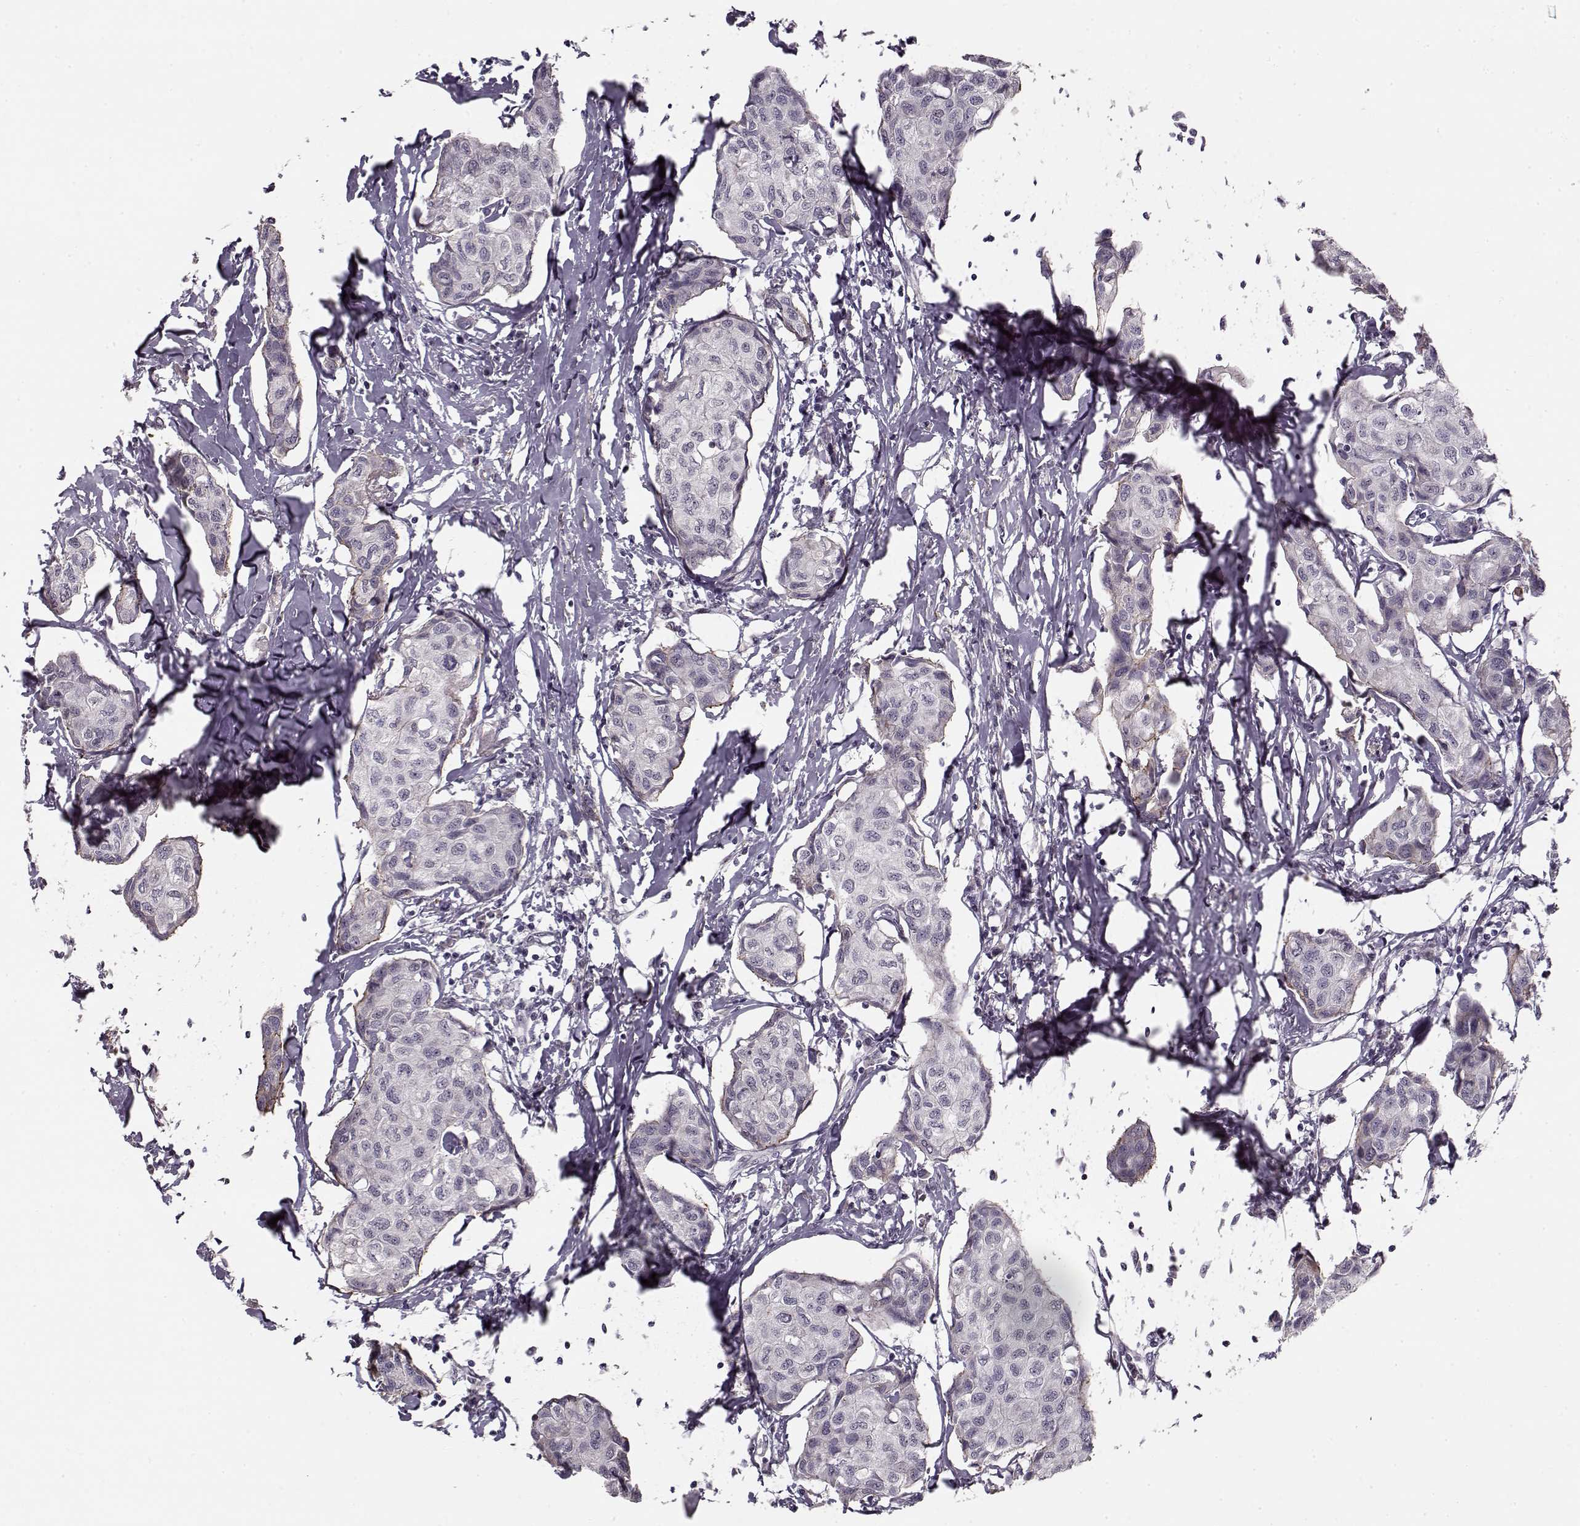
{"staining": {"intensity": "negative", "quantity": "none", "location": "none"}, "tissue": "breast cancer", "cell_type": "Tumor cells", "image_type": "cancer", "snomed": [{"axis": "morphology", "description": "Duct carcinoma"}, {"axis": "topography", "description": "Breast"}], "caption": "Human breast intraductal carcinoma stained for a protein using immunohistochemistry (IHC) exhibits no expression in tumor cells.", "gene": "DNAI3", "patient": {"sex": "female", "age": 80}}